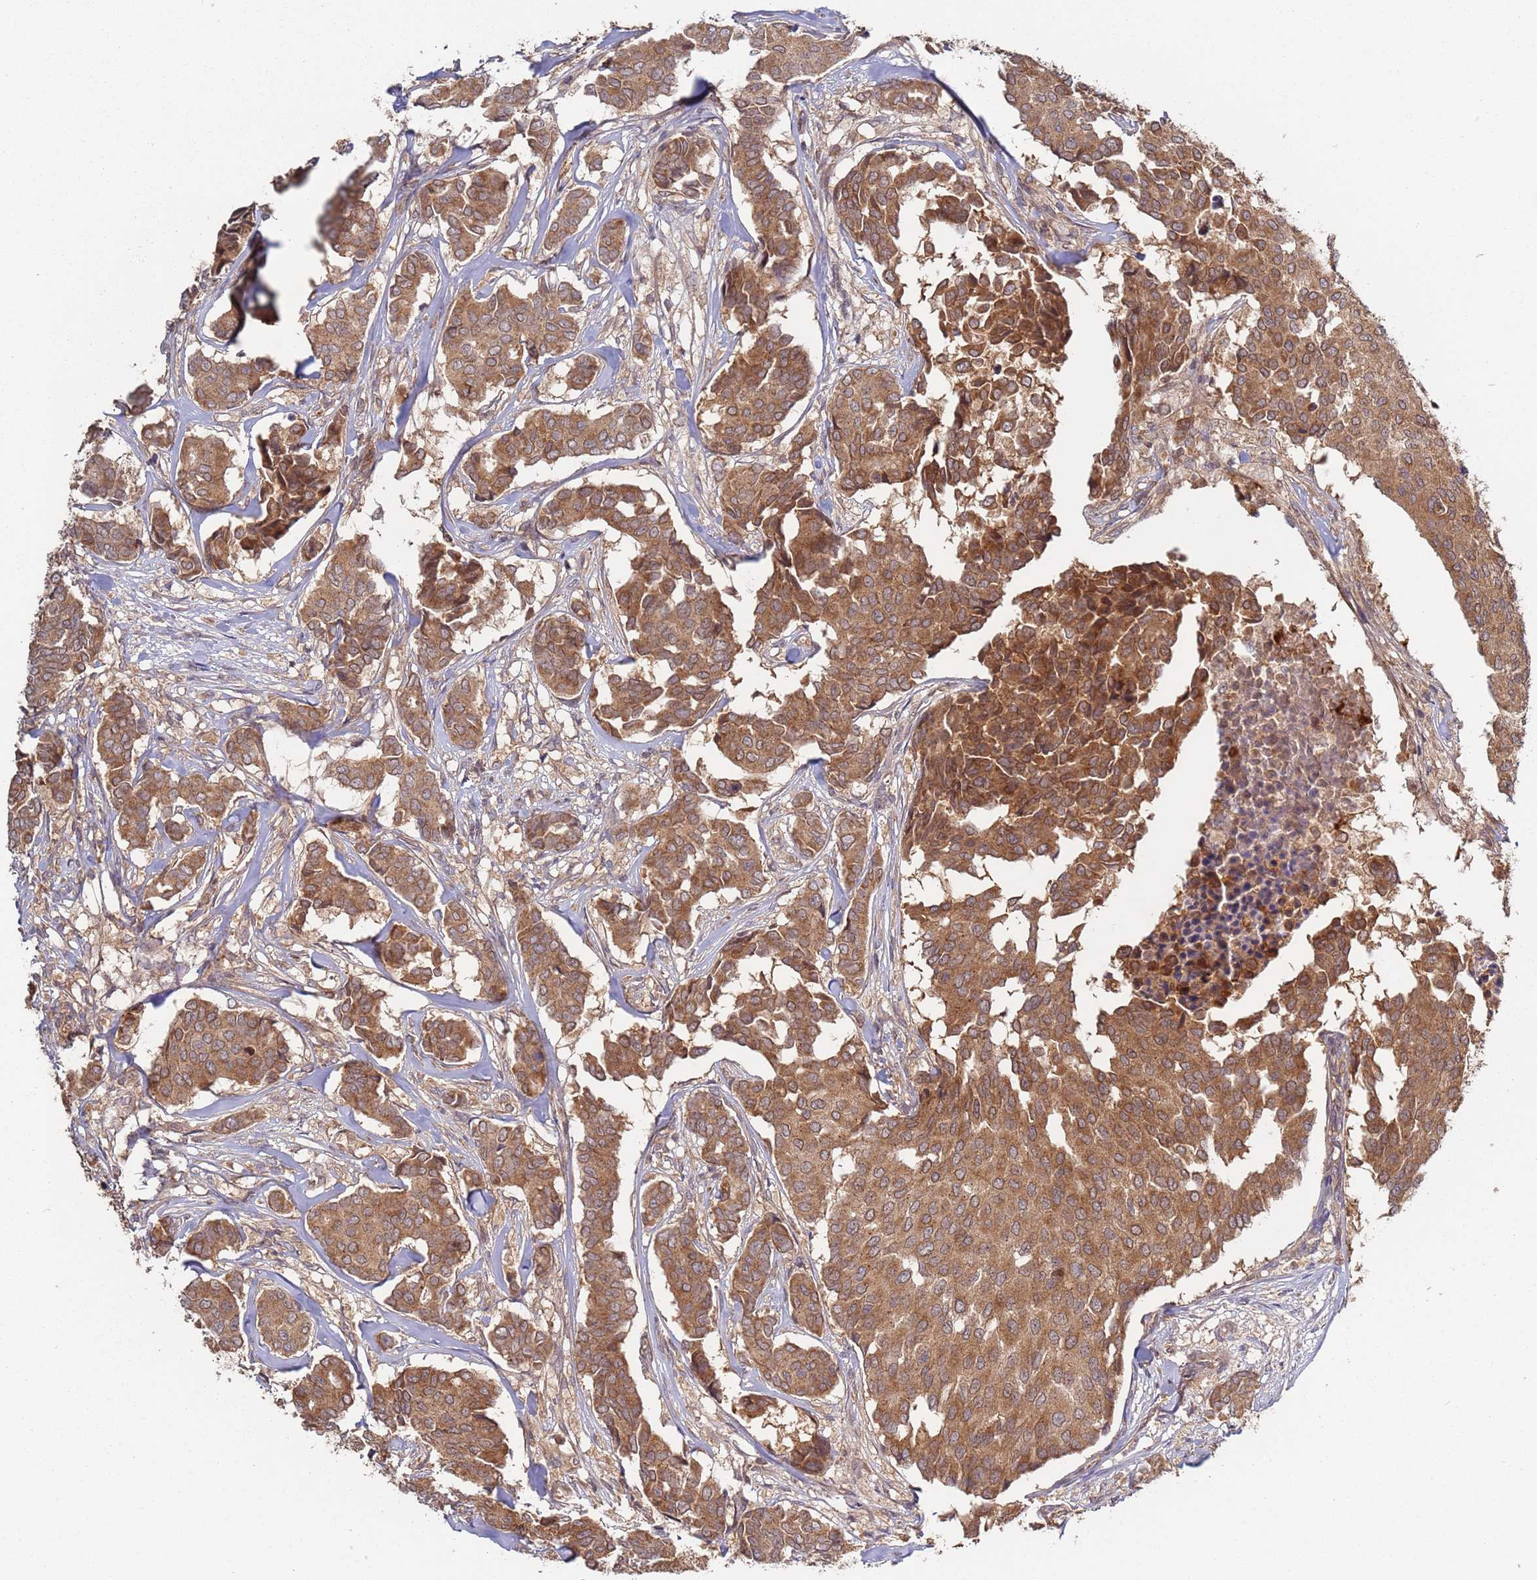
{"staining": {"intensity": "moderate", "quantity": ">75%", "location": "cytoplasmic/membranous"}, "tissue": "breast cancer", "cell_type": "Tumor cells", "image_type": "cancer", "snomed": [{"axis": "morphology", "description": "Duct carcinoma"}, {"axis": "topography", "description": "Breast"}], "caption": "There is medium levels of moderate cytoplasmic/membranous expression in tumor cells of infiltrating ductal carcinoma (breast), as demonstrated by immunohistochemical staining (brown color).", "gene": "OR5A2", "patient": {"sex": "female", "age": 75}}